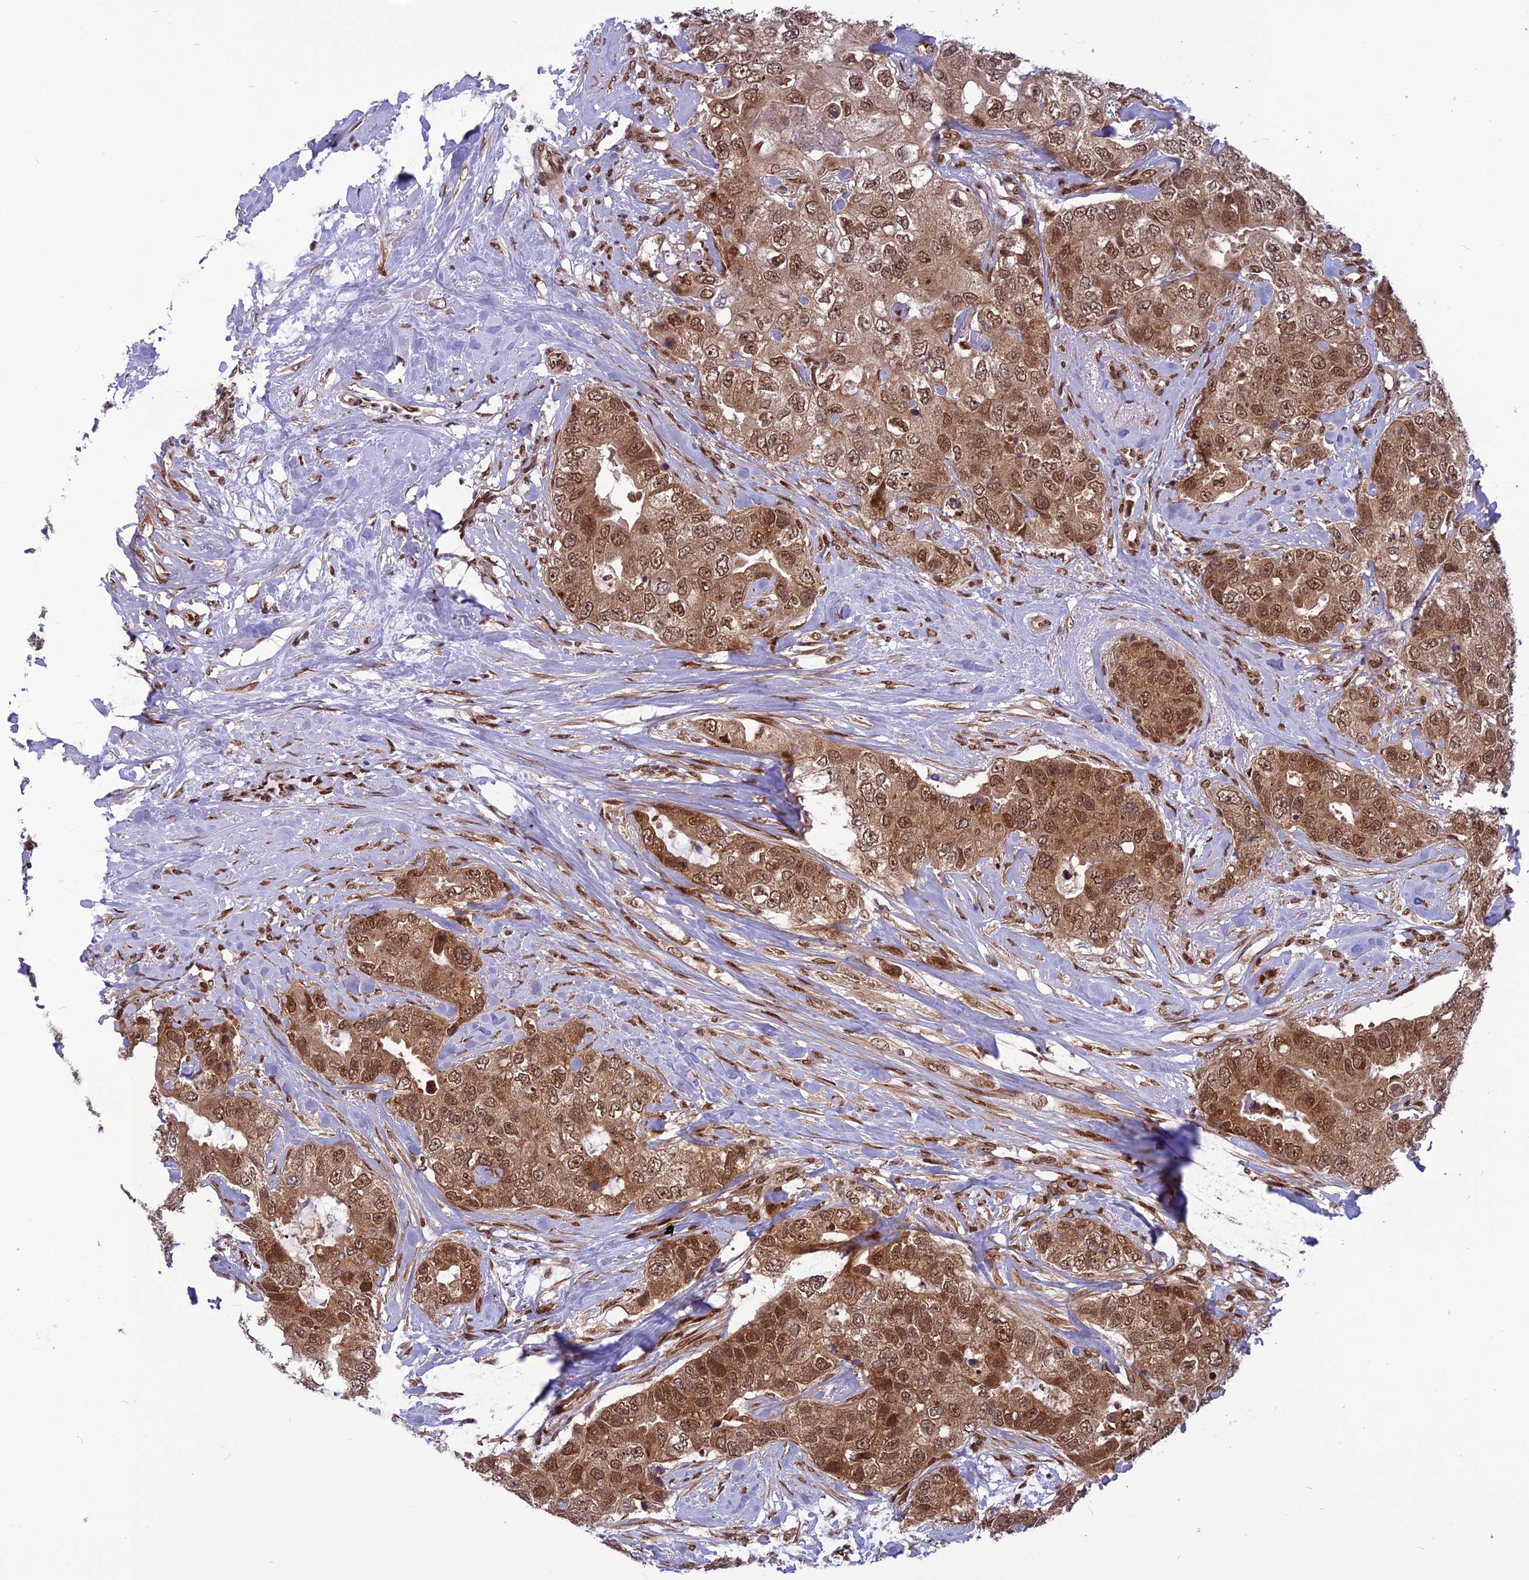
{"staining": {"intensity": "moderate", "quantity": ">75%", "location": "cytoplasmic/membranous,nuclear"}, "tissue": "breast cancer", "cell_type": "Tumor cells", "image_type": "cancer", "snomed": [{"axis": "morphology", "description": "Duct carcinoma"}, {"axis": "topography", "description": "Breast"}], "caption": "This image shows IHC staining of infiltrating ductal carcinoma (breast), with medium moderate cytoplasmic/membranous and nuclear positivity in approximately >75% of tumor cells.", "gene": "RTRAF", "patient": {"sex": "female", "age": 62}}